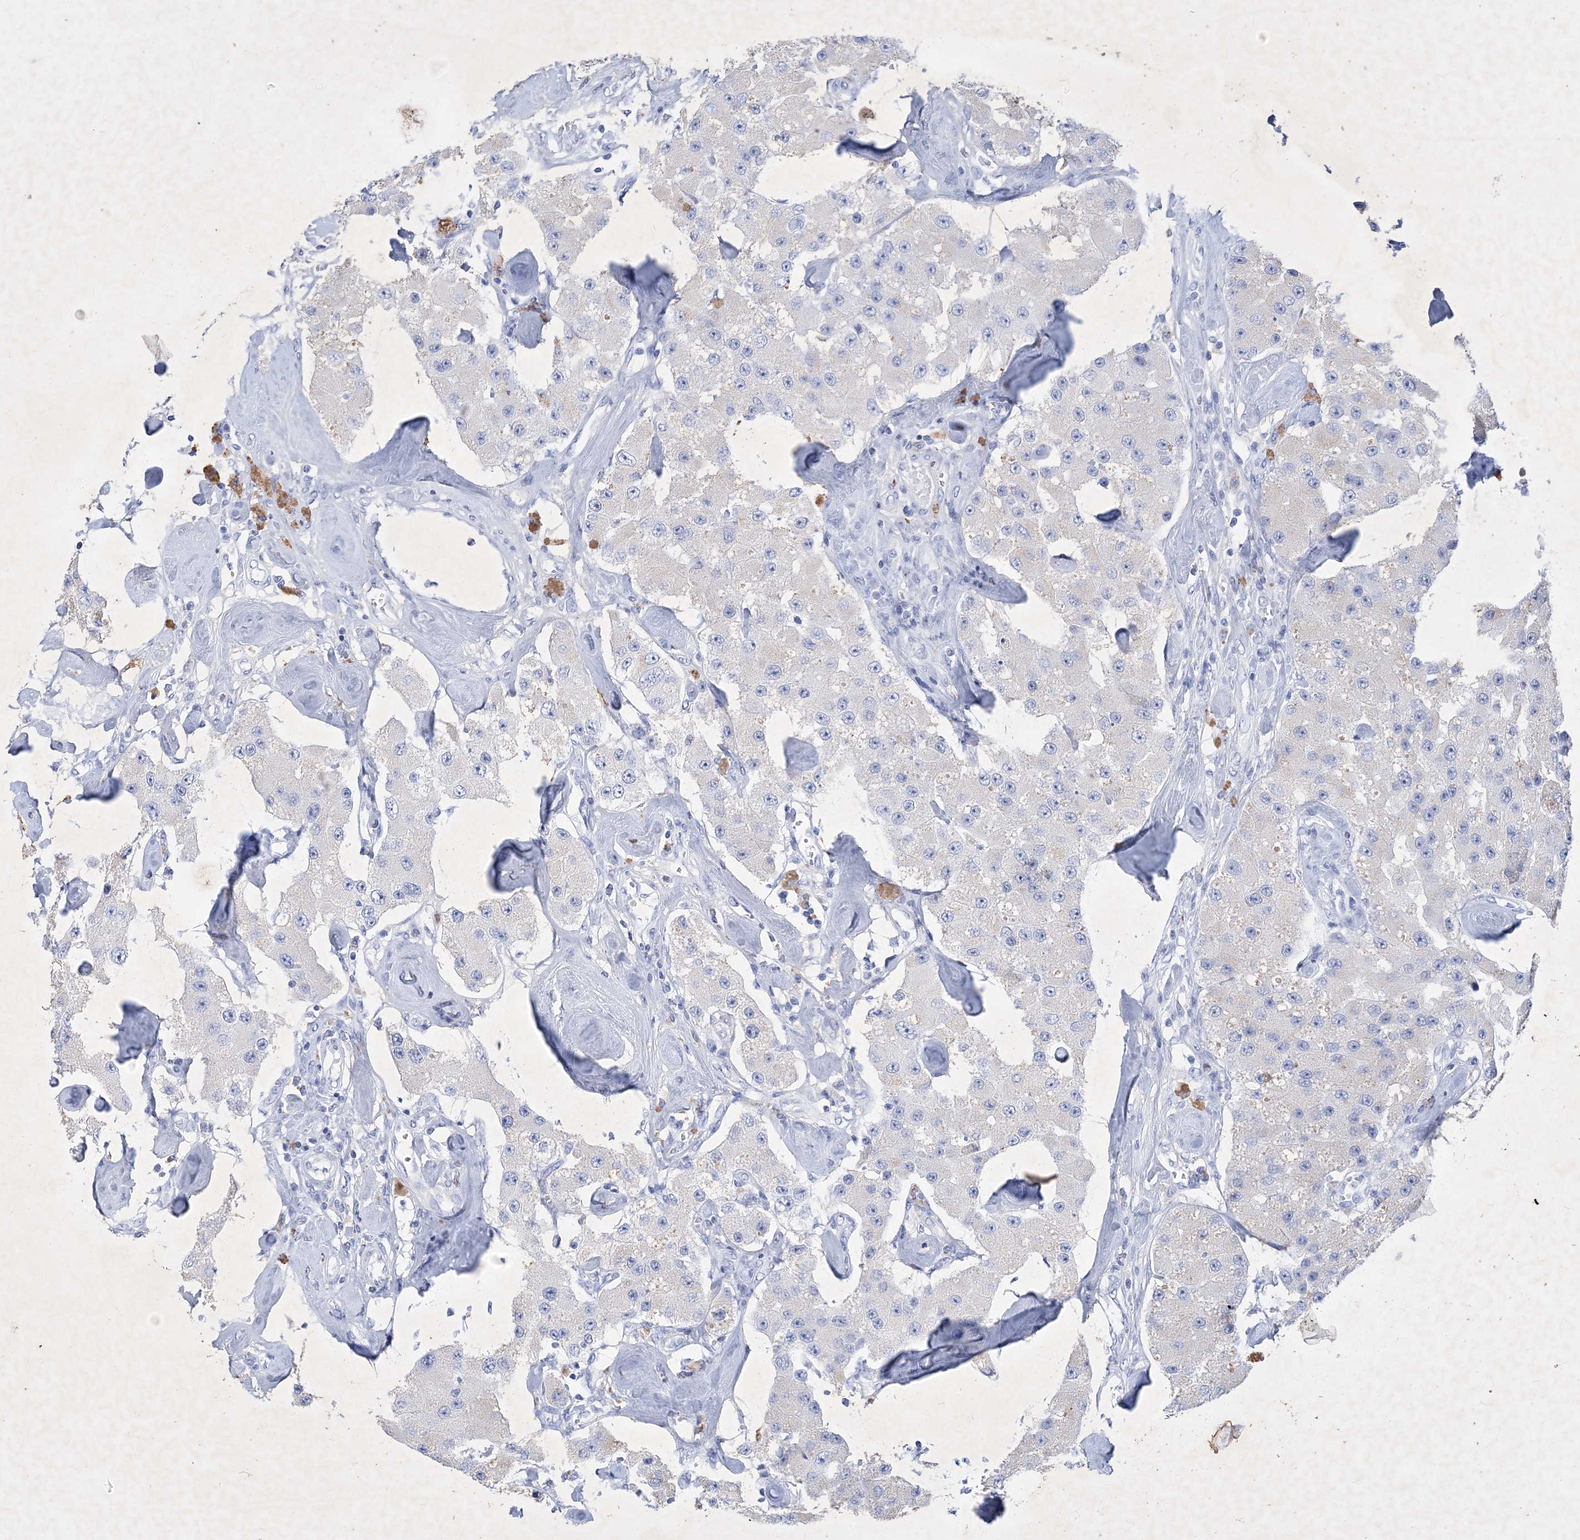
{"staining": {"intensity": "negative", "quantity": "none", "location": "none"}, "tissue": "carcinoid", "cell_type": "Tumor cells", "image_type": "cancer", "snomed": [{"axis": "morphology", "description": "Carcinoid, malignant, NOS"}, {"axis": "topography", "description": "Pancreas"}], "caption": "There is no significant expression in tumor cells of carcinoid (malignant). (IHC, brightfield microscopy, high magnification).", "gene": "COPS8", "patient": {"sex": "male", "age": 41}}